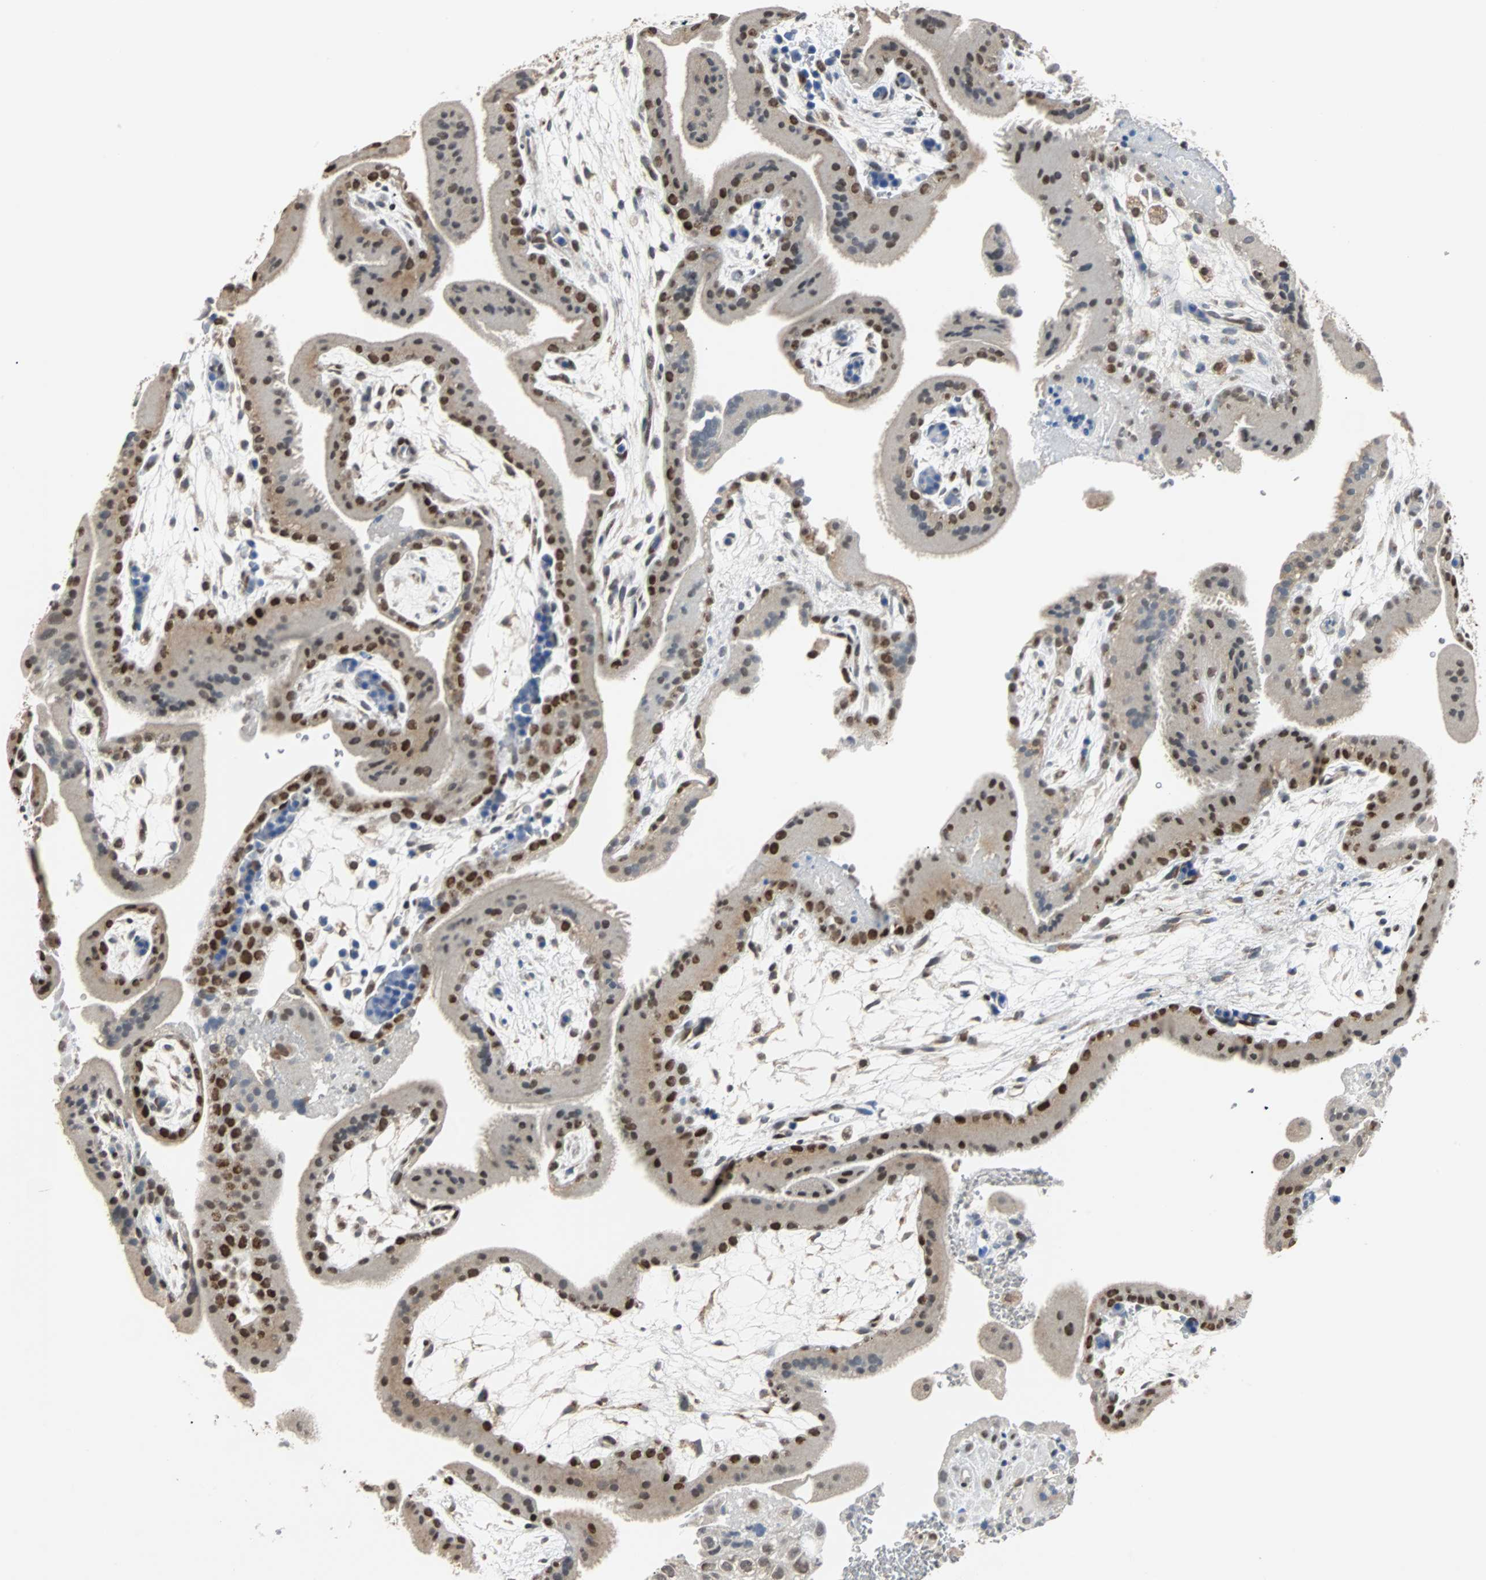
{"staining": {"intensity": "weak", "quantity": "<25%", "location": "cytoplasmic/membranous"}, "tissue": "placenta", "cell_type": "Decidual cells", "image_type": "normal", "snomed": [{"axis": "morphology", "description": "Normal tissue, NOS"}, {"axis": "topography", "description": "Placenta"}], "caption": "Protein analysis of normal placenta shows no significant expression in decidual cells. (Immunohistochemistry, brightfield microscopy, high magnification).", "gene": "HLX", "patient": {"sex": "female", "age": 19}}